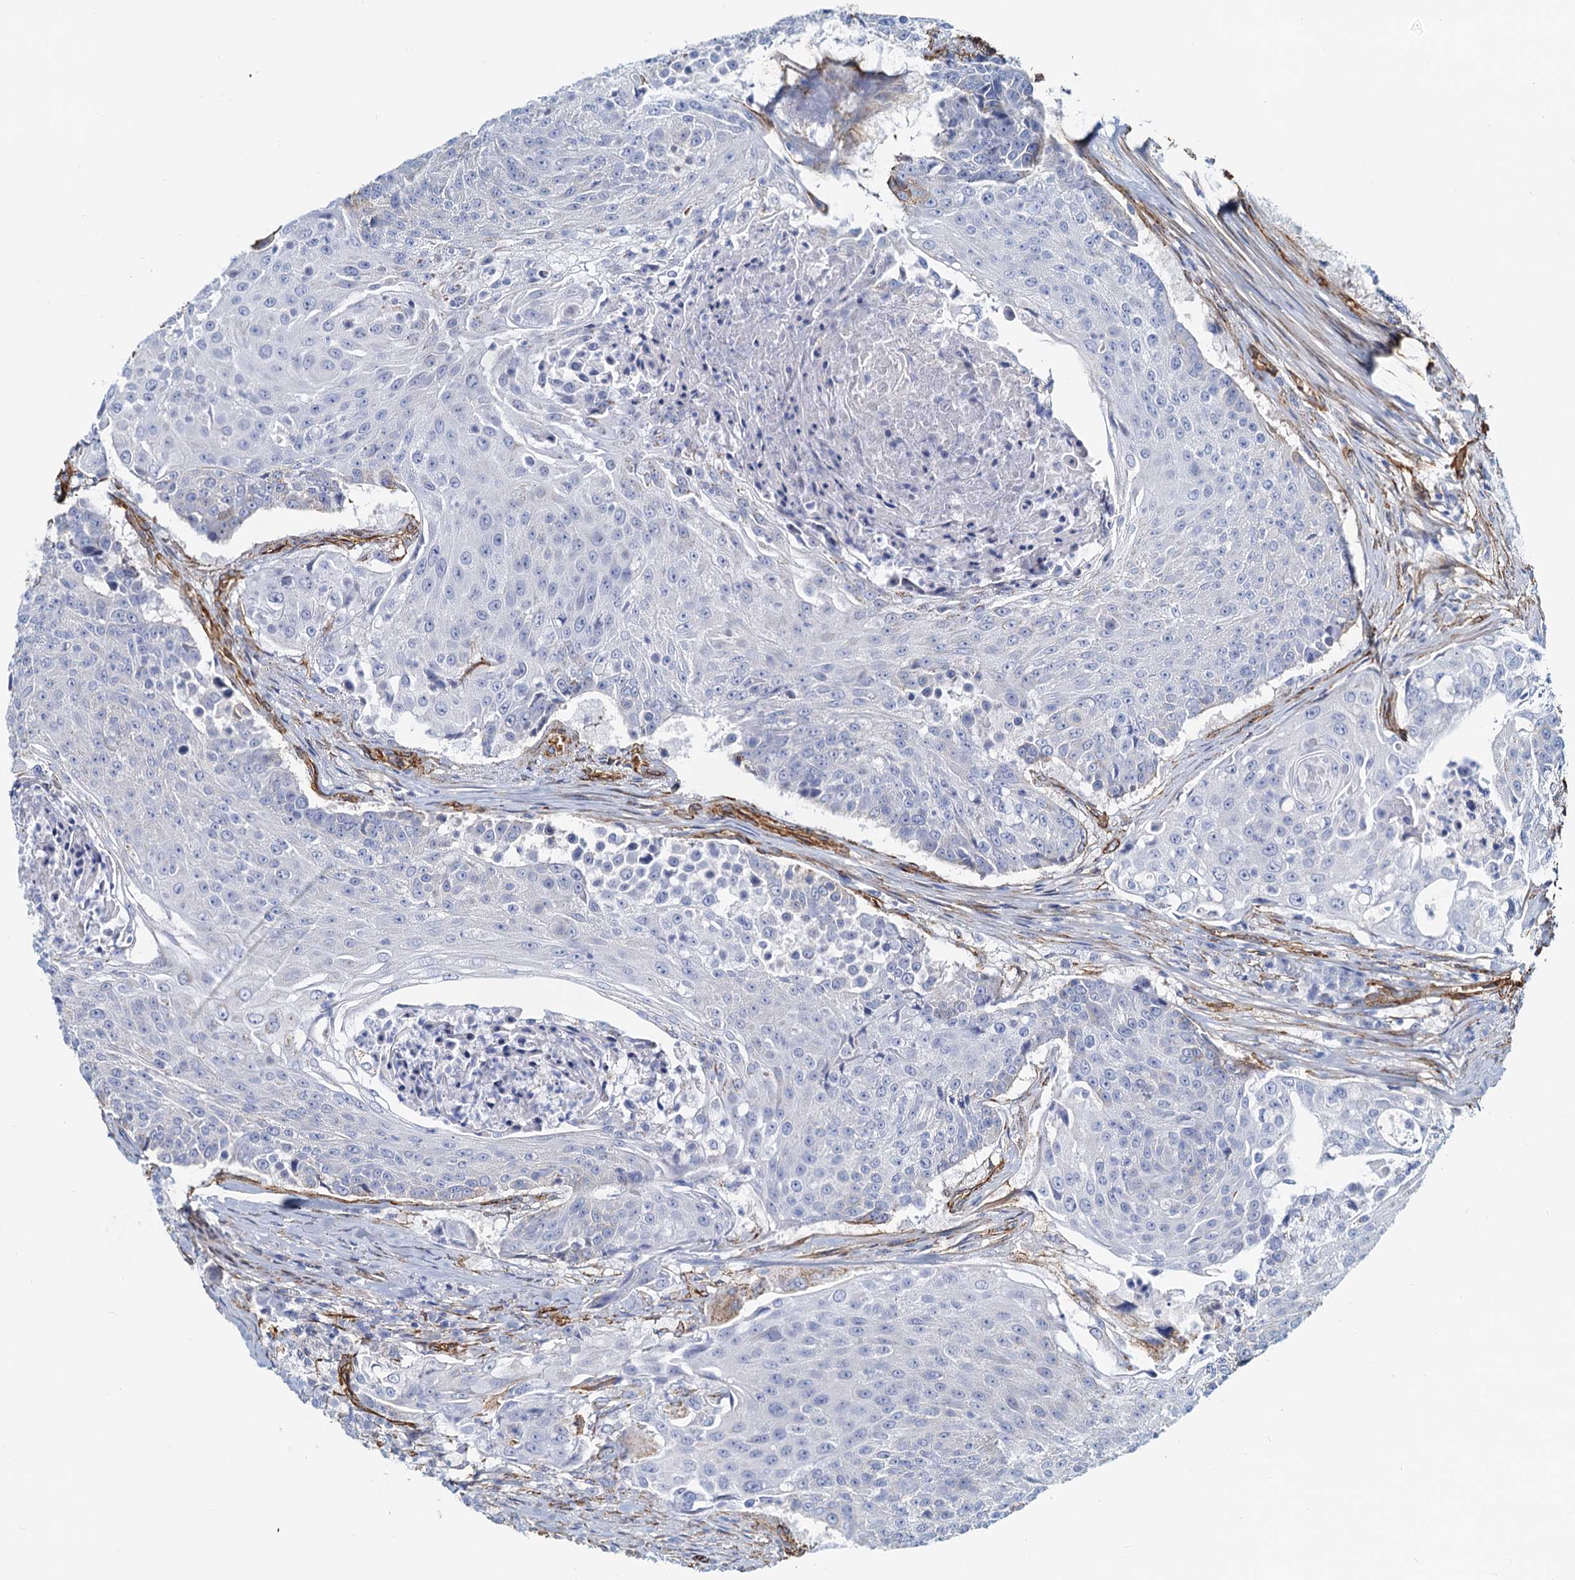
{"staining": {"intensity": "negative", "quantity": "none", "location": "none"}, "tissue": "urothelial cancer", "cell_type": "Tumor cells", "image_type": "cancer", "snomed": [{"axis": "morphology", "description": "Urothelial carcinoma, High grade"}, {"axis": "topography", "description": "Urinary bladder"}], "caption": "Immunohistochemistry photomicrograph of neoplastic tissue: high-grade urothelial carcinoma stained with DAB (3,3'-diaminobenzidine) reveals no significant protein expression in tumor cells.", "gene": "DGKG", "patient": {"sex": "female", "age": 63}}